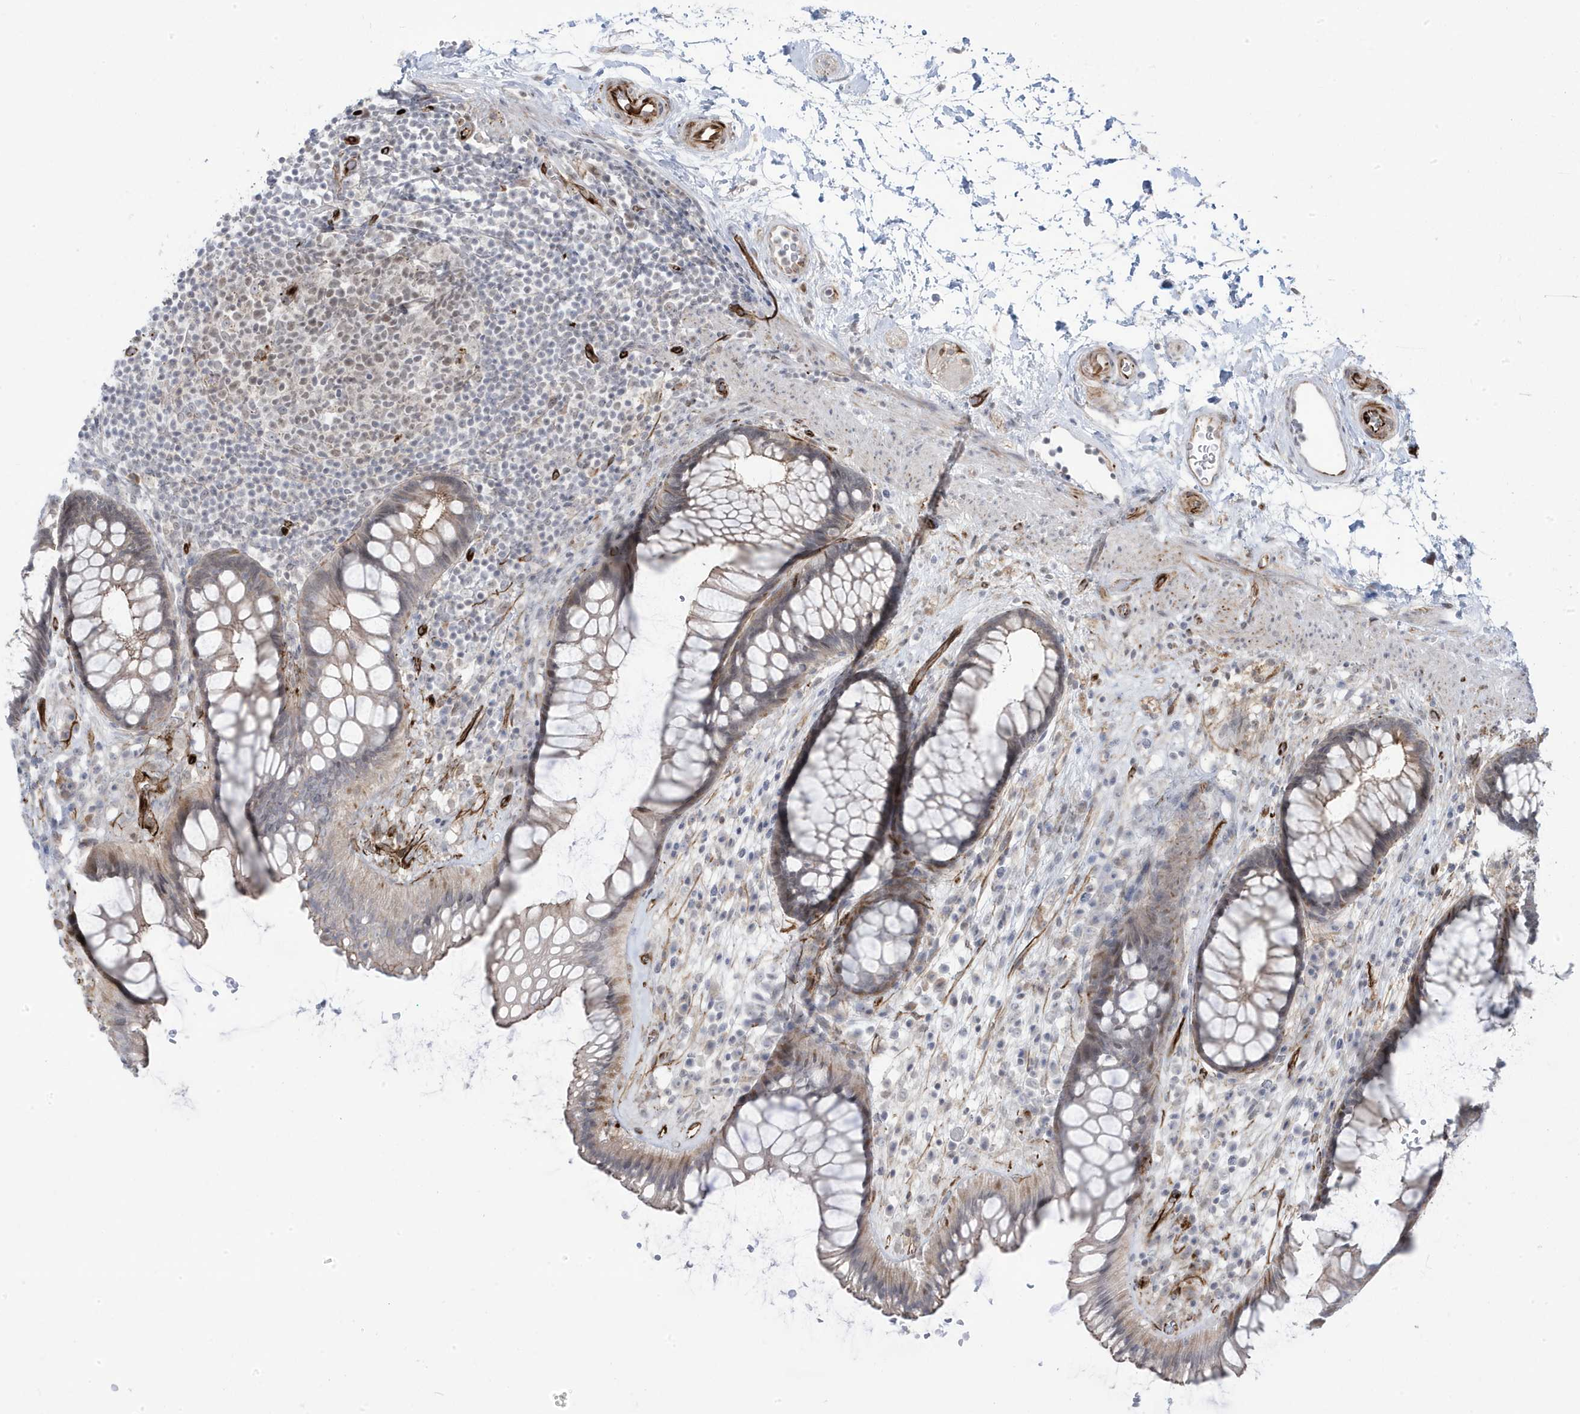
{"staining": {"intensity": "weak", "quantity": "25%-75%", "location": "cytoplasmic/membranous,nuclear"}, "tissue": "rectum", "cell_type": "Glandular cells", "image_type": "normal", "snomed": [{"axis": "morphology", "description": "Normal tissue, NOS"}, {"axis": "topography", "description": "Rectum"}], "caption": "Protein expression analysis of unremarkable rectum reveals weak cytoplasmic/membranous,nuclear staining in about 25%-75% of glandular cells.", "gene": "ADAMTSL3", "patient": {"sex": "male", "age": 51}}